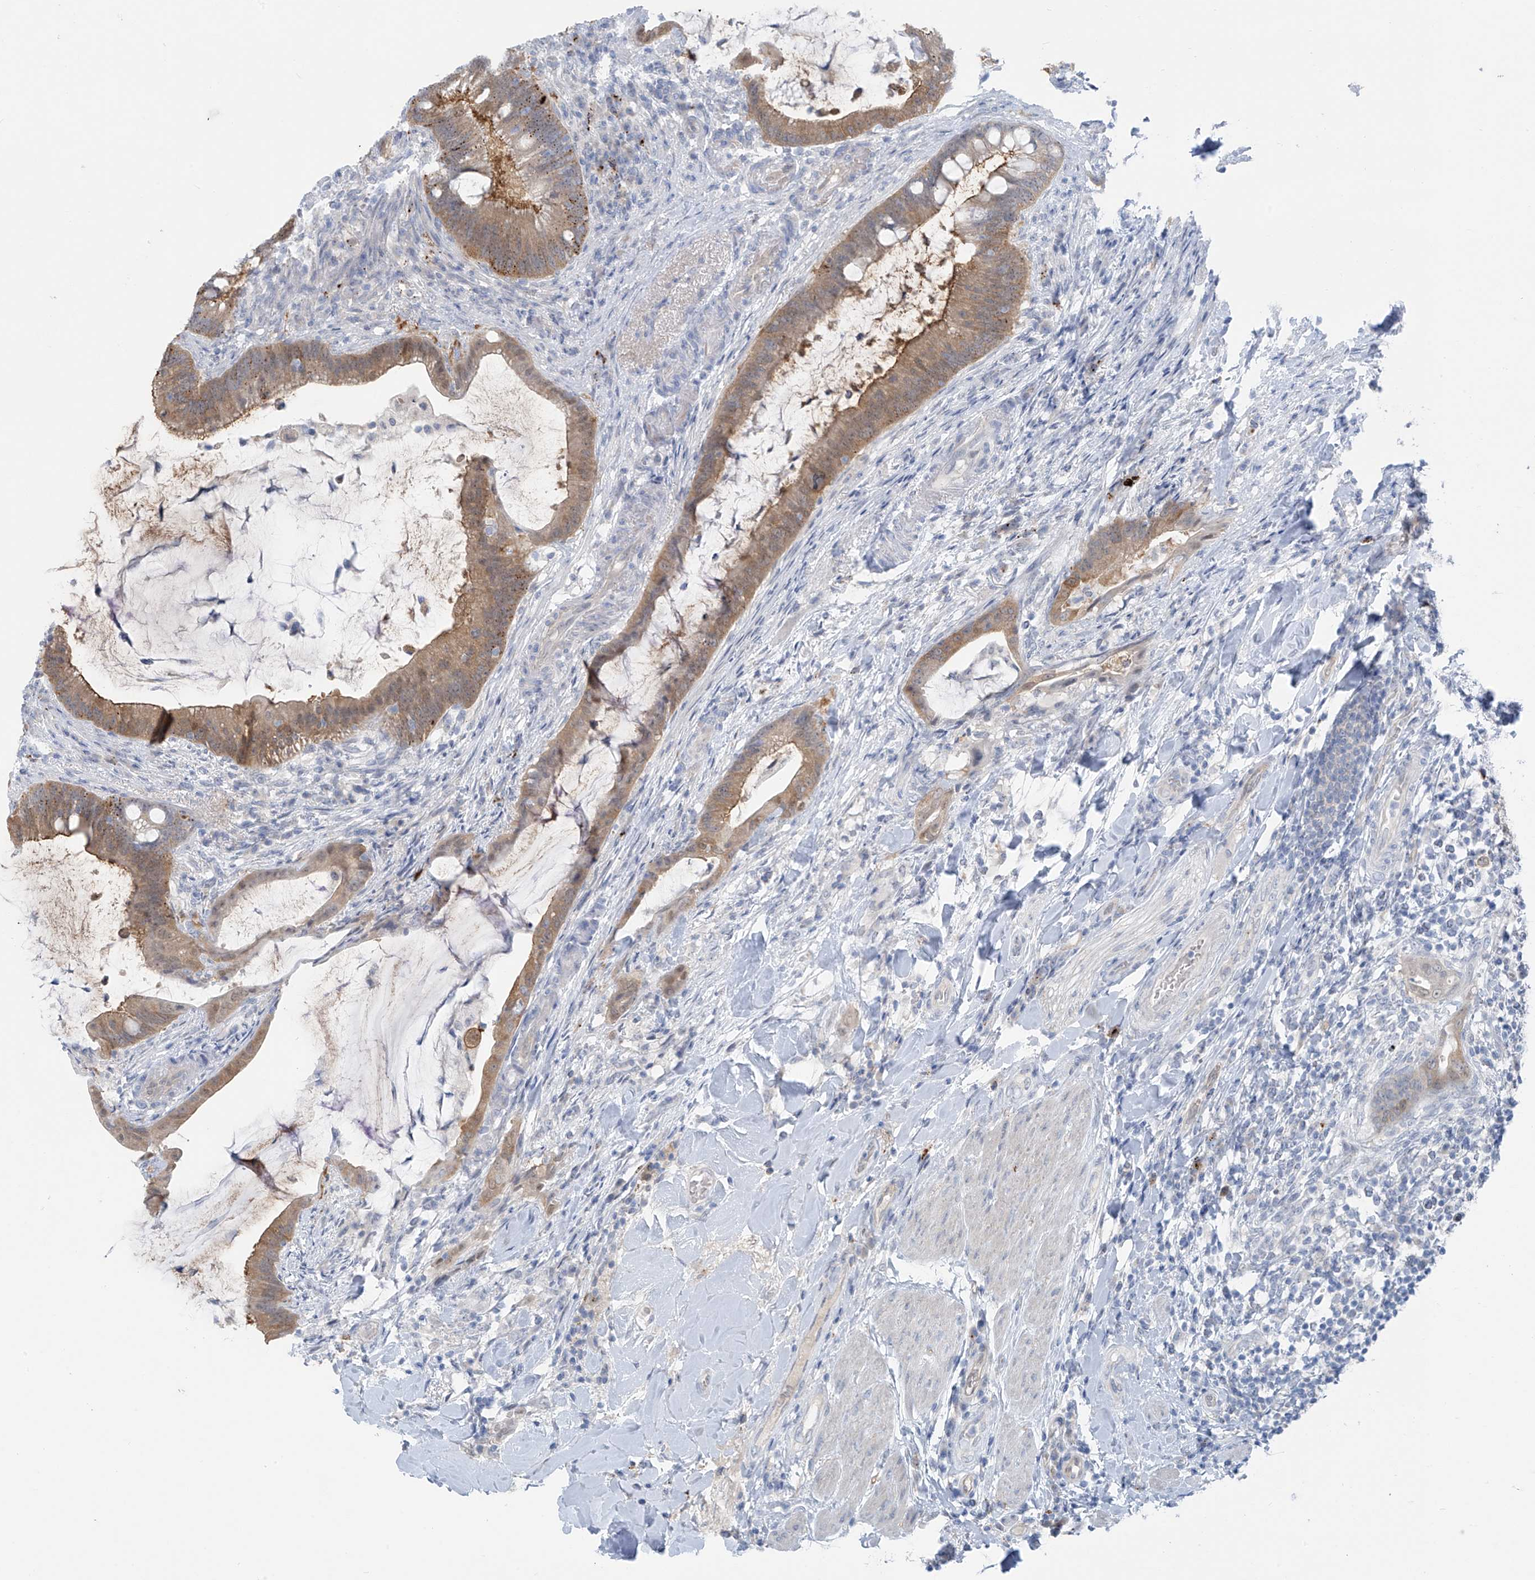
{"staining": {"intensity": "moderate", "quantity": ">75%", "location": "cytoplasmic/membranous"}, "tissue": "colorectal cancer", "cell_type": "Tumor cells", "image_type": "cancer", "snomed": [{"axis": "morphology", "description": "Adenocarcinoma, NOS"}, {"axis": "topography", "description": "Colon"}], "caption": "High-magnification brightfield microscopy of colorectal adenocarcinoma stained with DAB (3,3'-diaminobenzidine) (brown) and counterstained with hematoxylin (blue). tumor cells exhibit moderate cytoplasmic/membranous staining is appreciated in about>75% of cells.", "gene": "ZNF793", "patient": {"sex": "female", "age": 66}}